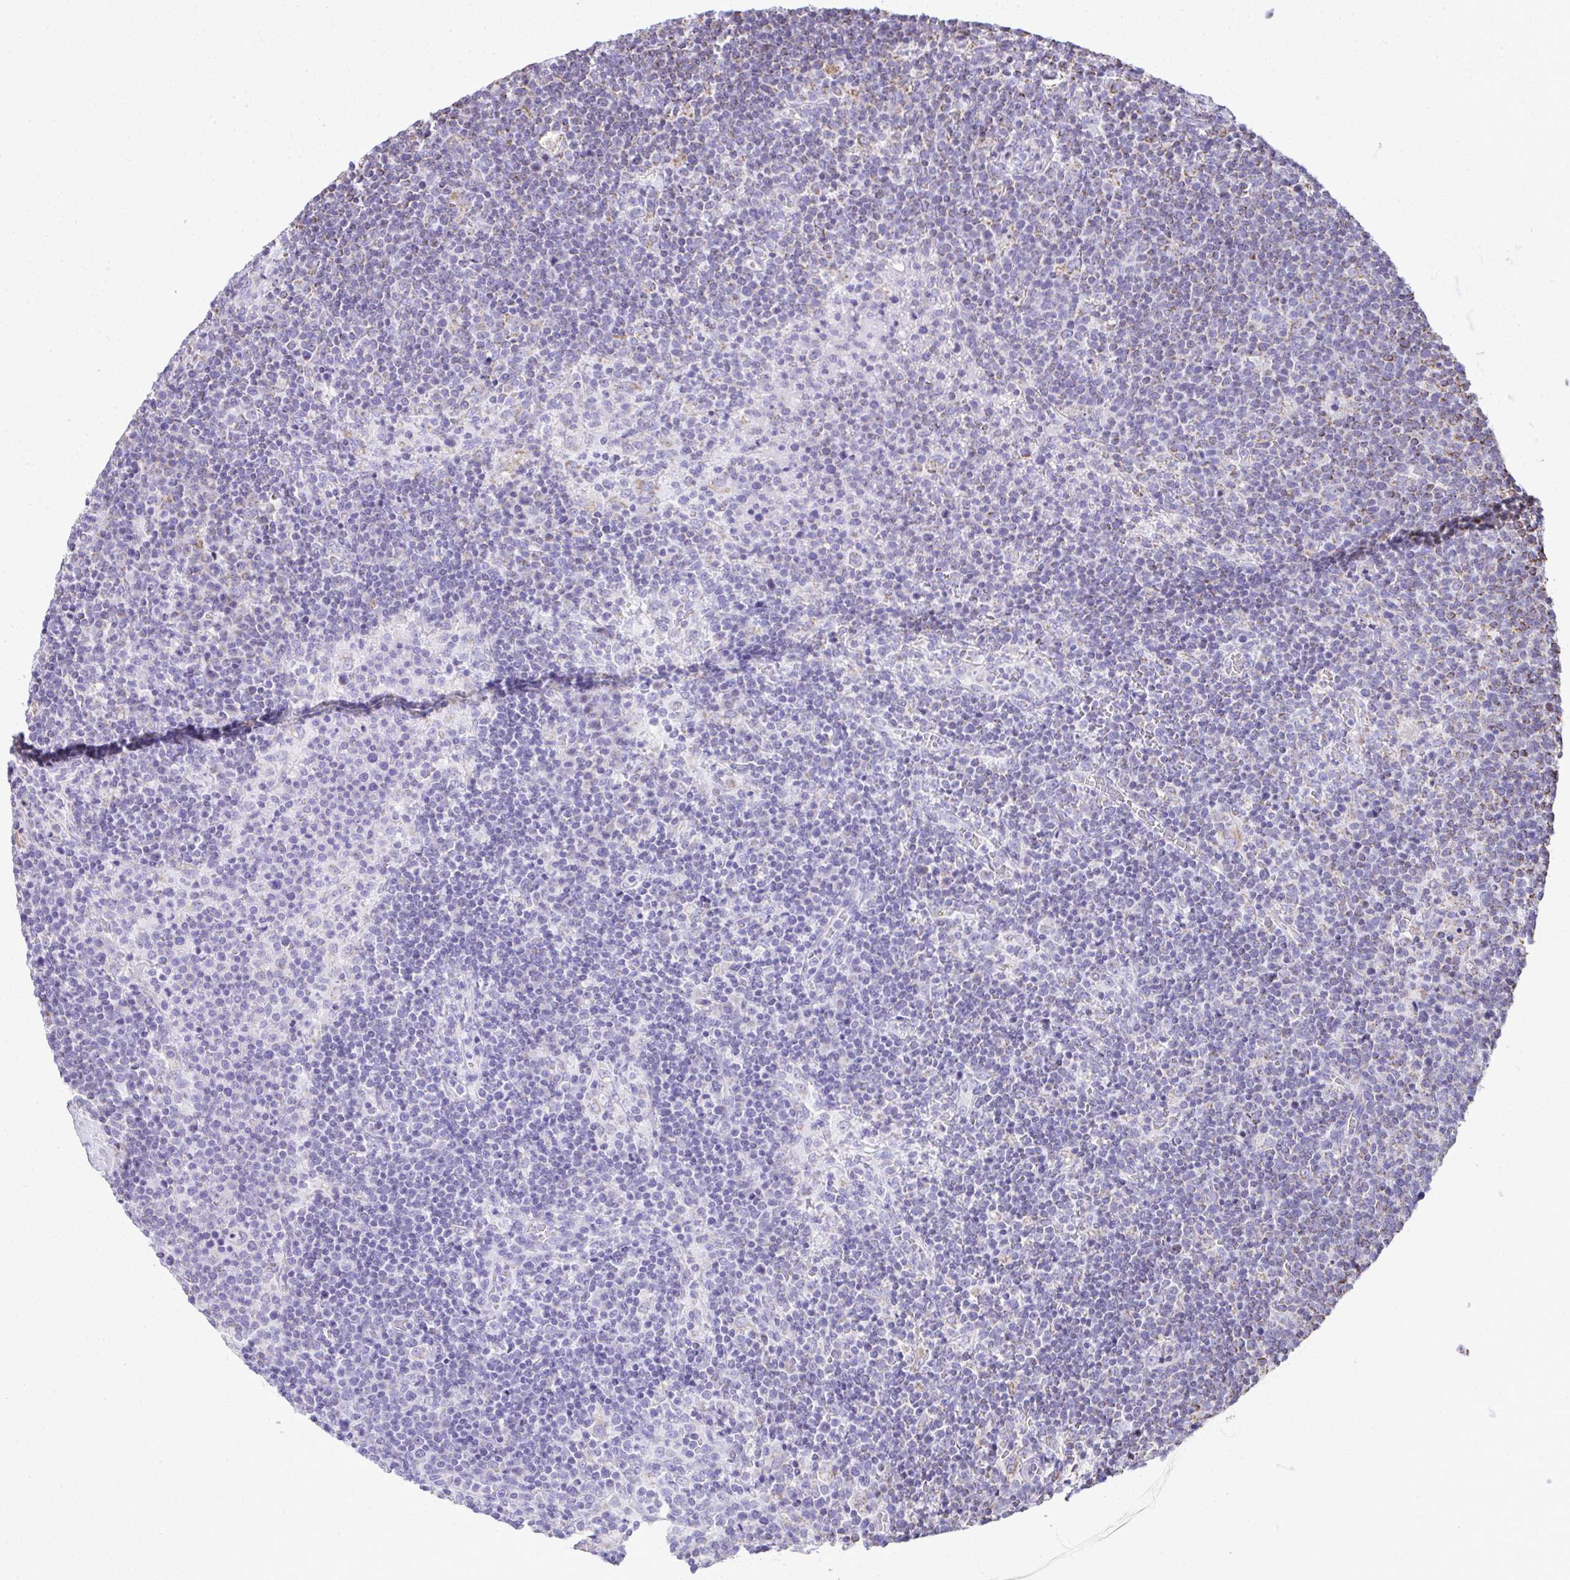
{"staining": {"intensity": "negative", "quantity": "none", "location": "none"}, "tissue": "lymphoma", "cell_type": "Tumor cells", "image_type": "cancer", "snomed": [{"axis": "morphology", "description": "Malignant lymphoma, non-Hodgkin's type, High grade"}, {"axis": "topography", "description": "Lymph node"}], "caption": "IHC micrograph of neoplastic tissue: human malignant lymphoma, non-Hodgkin's type (high-grade) stained with DAB (3,3'-diaminobenzidine) shows no significant protein positivity in tumor cells.", "gene": "MPZL2", "patient": {"sex": "male", "age": 61}}